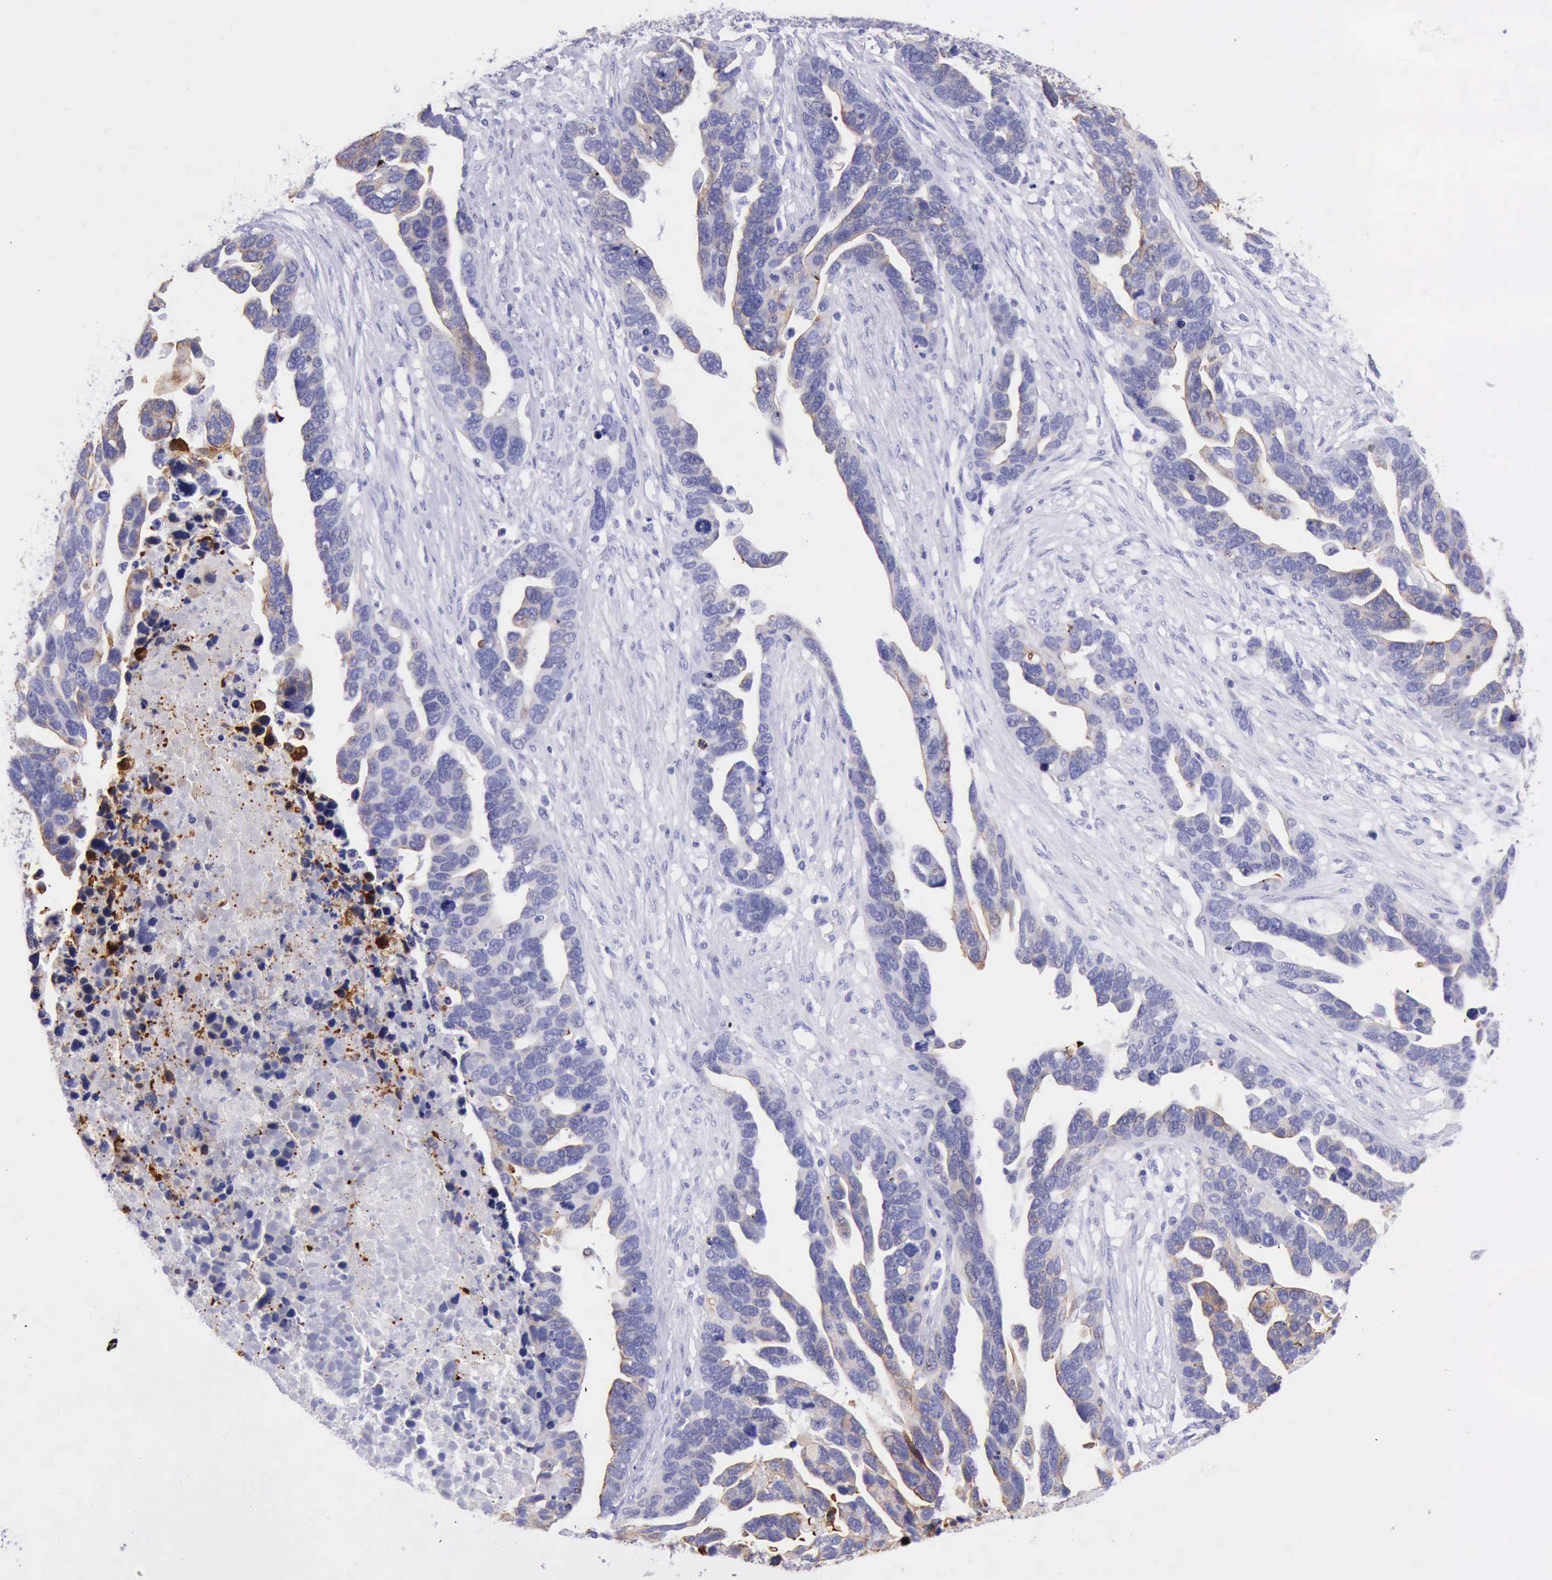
{"staining": {"intensity": "weak", "quantity": "<25%", "location": "cytoplasmic/membranous"}, "tissue": "ovarian cancer", "cell_type": "Tumor cells", "image_type": "cancer", "snomed": [{"axis": "morphology", "description": "Cystadenocarcinoma, serous, NOS"}, {"axis": "topography", "description": "Ovary"}], "caption": "Ovarian serous cystadenocarcinoma was stained to show a protein in brown. There is no significant positivity in tumor cells.", "gene": "KRT8", "patient": {"sex": "female", "age": 54}}